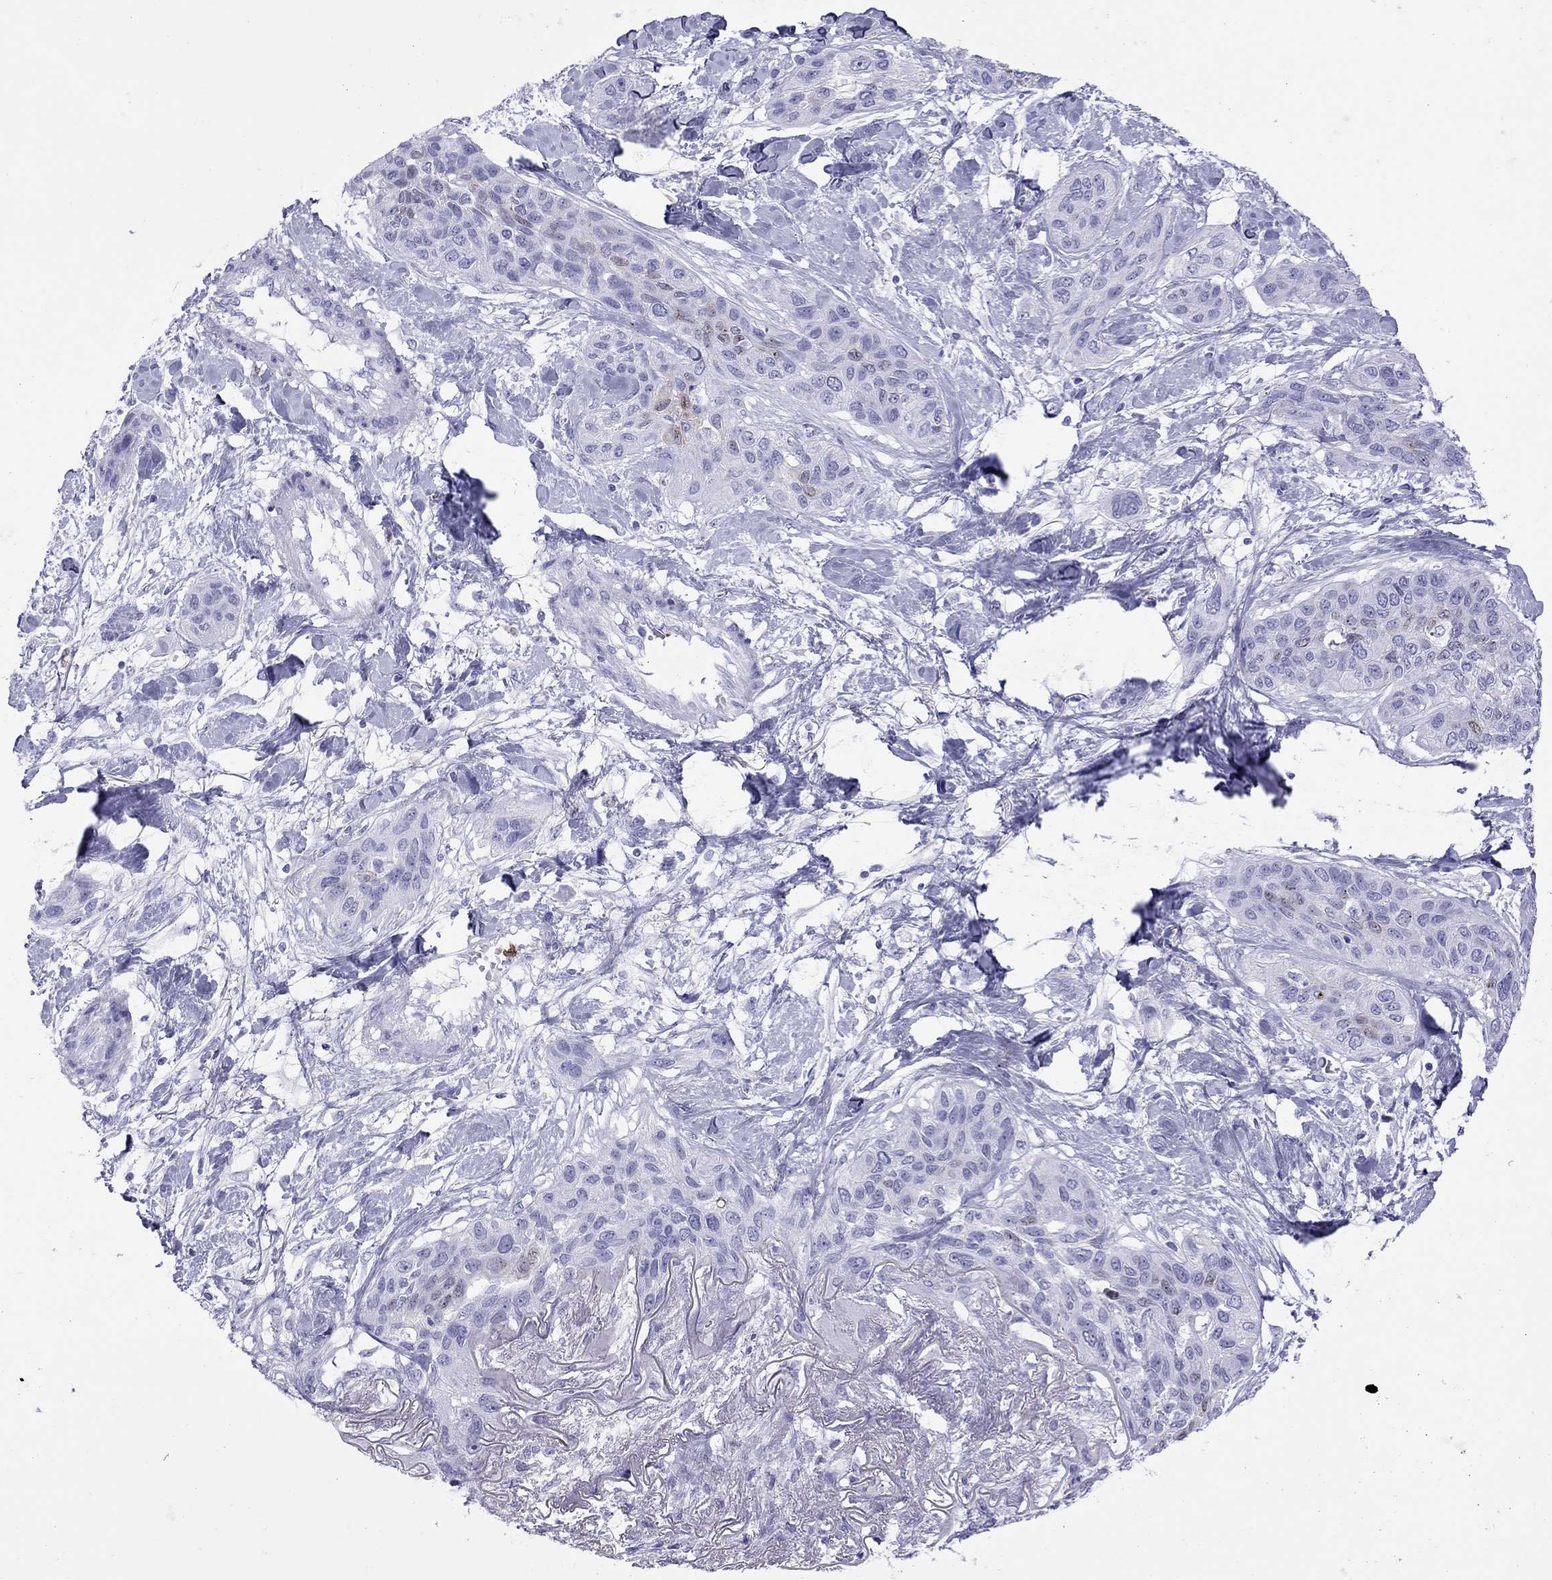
{"staining": {"intensity": "negative", "quantity": "none", "location": "none"}, "tissue": "lung cancer", "cell_type": "Tumor cells", "image_type": "cancer", "snomed": [{"axis": "morphology", "description": "Squamous cell carcinoma, NOS"}, {"axis": "topography", "description": "Lung"}], "caption": "IHC image of neoplastic tissue: lung cancer (squamous cell carcinoma) stained with DAB (3,3'-diaminobenzidine) displays no significant protein staining in tumor cells.", "gene": "SLAMF1", "patient": {"sex": "female", "age": 70}}